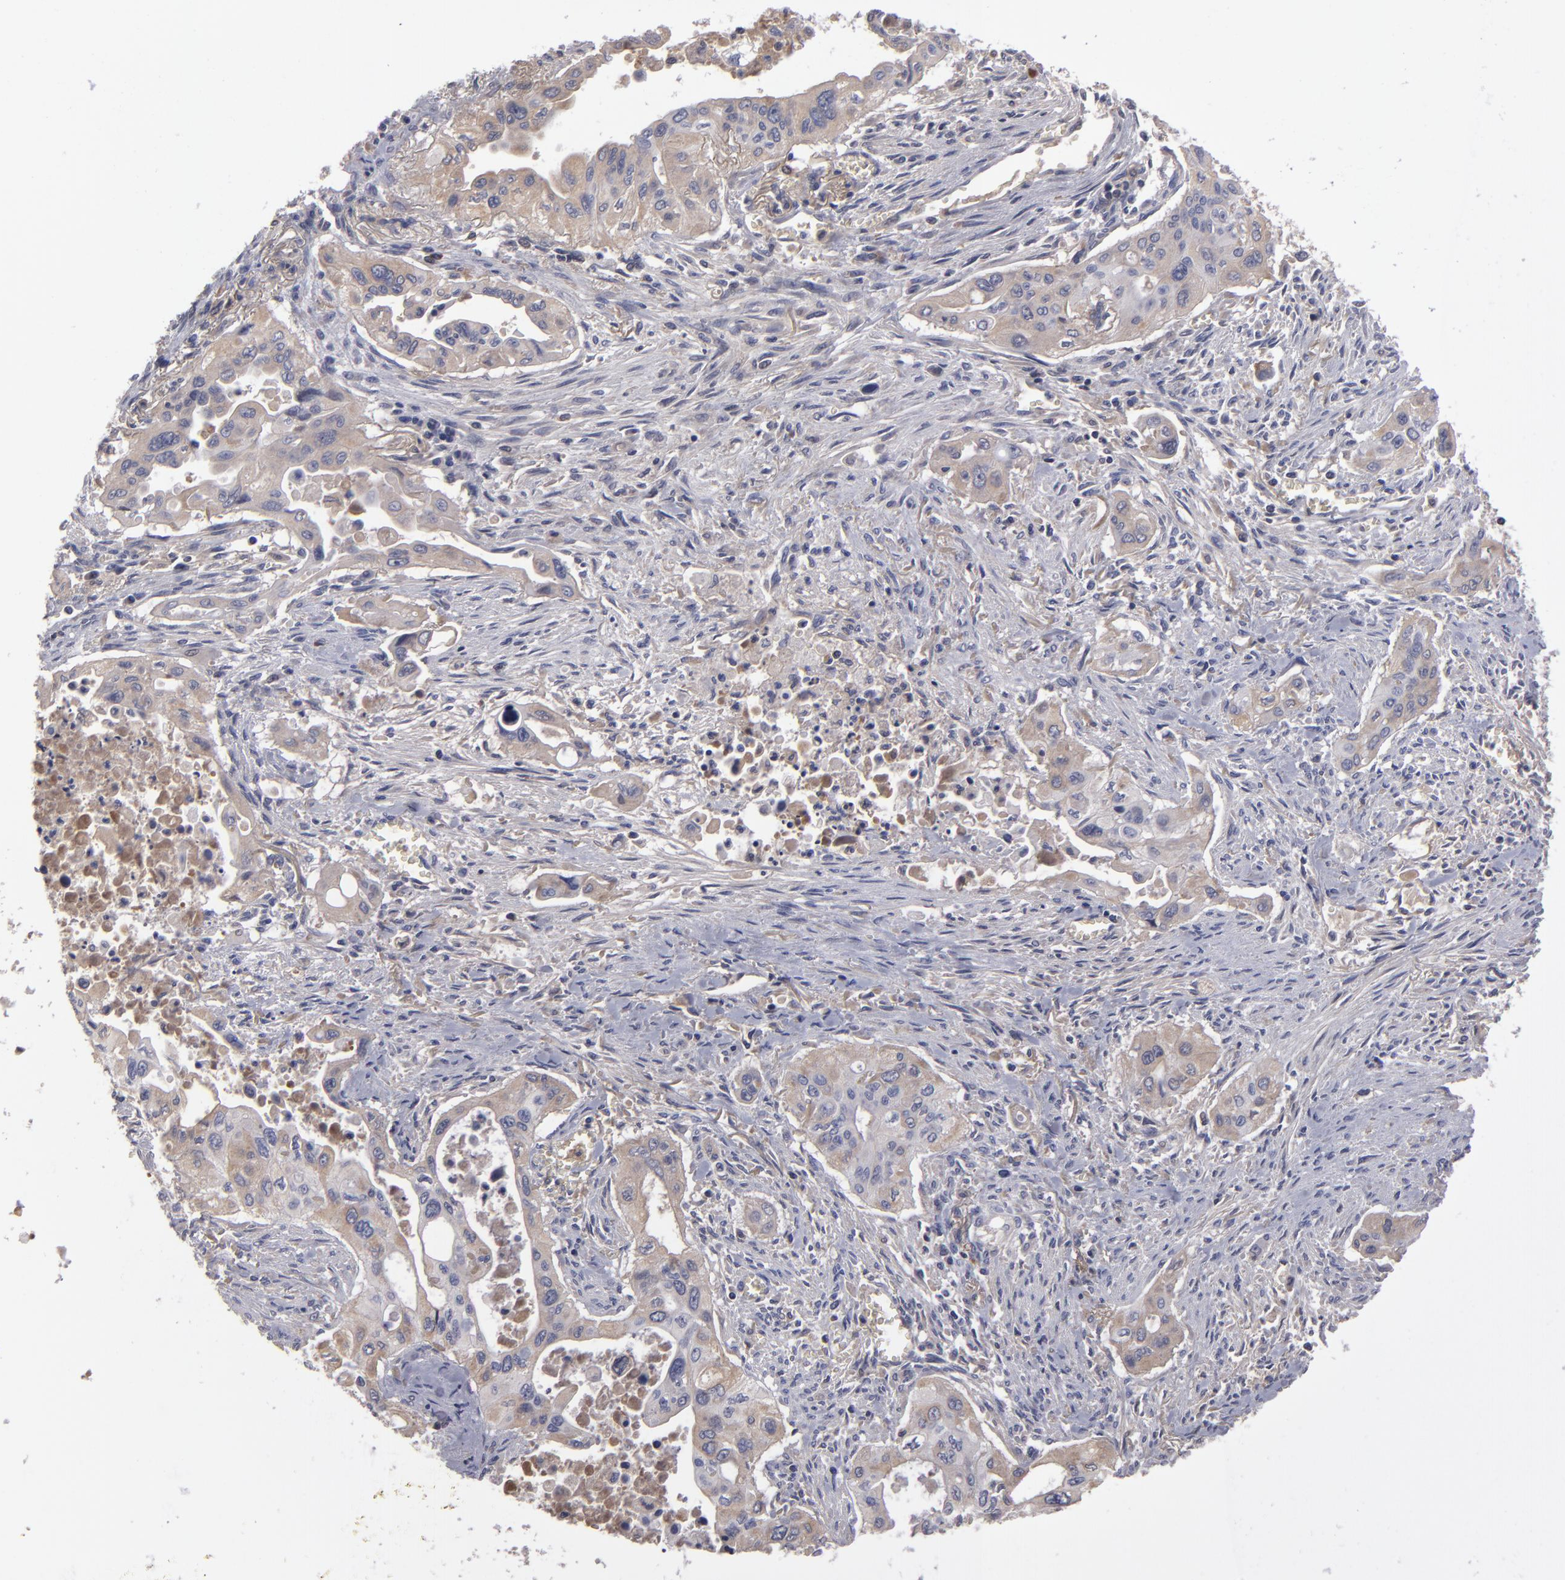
{"staining": {"intensity": "weak", "quantity": "25%-75%", "location": "cytoplasmic/membranous"}, "tissue": "pancreatic cancer", "cell_type": "Tumor cells", "image_type": "cancer", "snomed": [{"axis": "morphology", "description": "Adenocarcinoma, NOS"}, {"axis": "topography", "description": "Pancreas"}], "caption": "Pancreatic cancer stained with immunohistochemistry (IHC) displays weak cytoplasmic/membranous staining in approximately 25%-75% of tumor cells.", "gene": "ITIH4", "patient": {"sex": "male", "age": 77}}